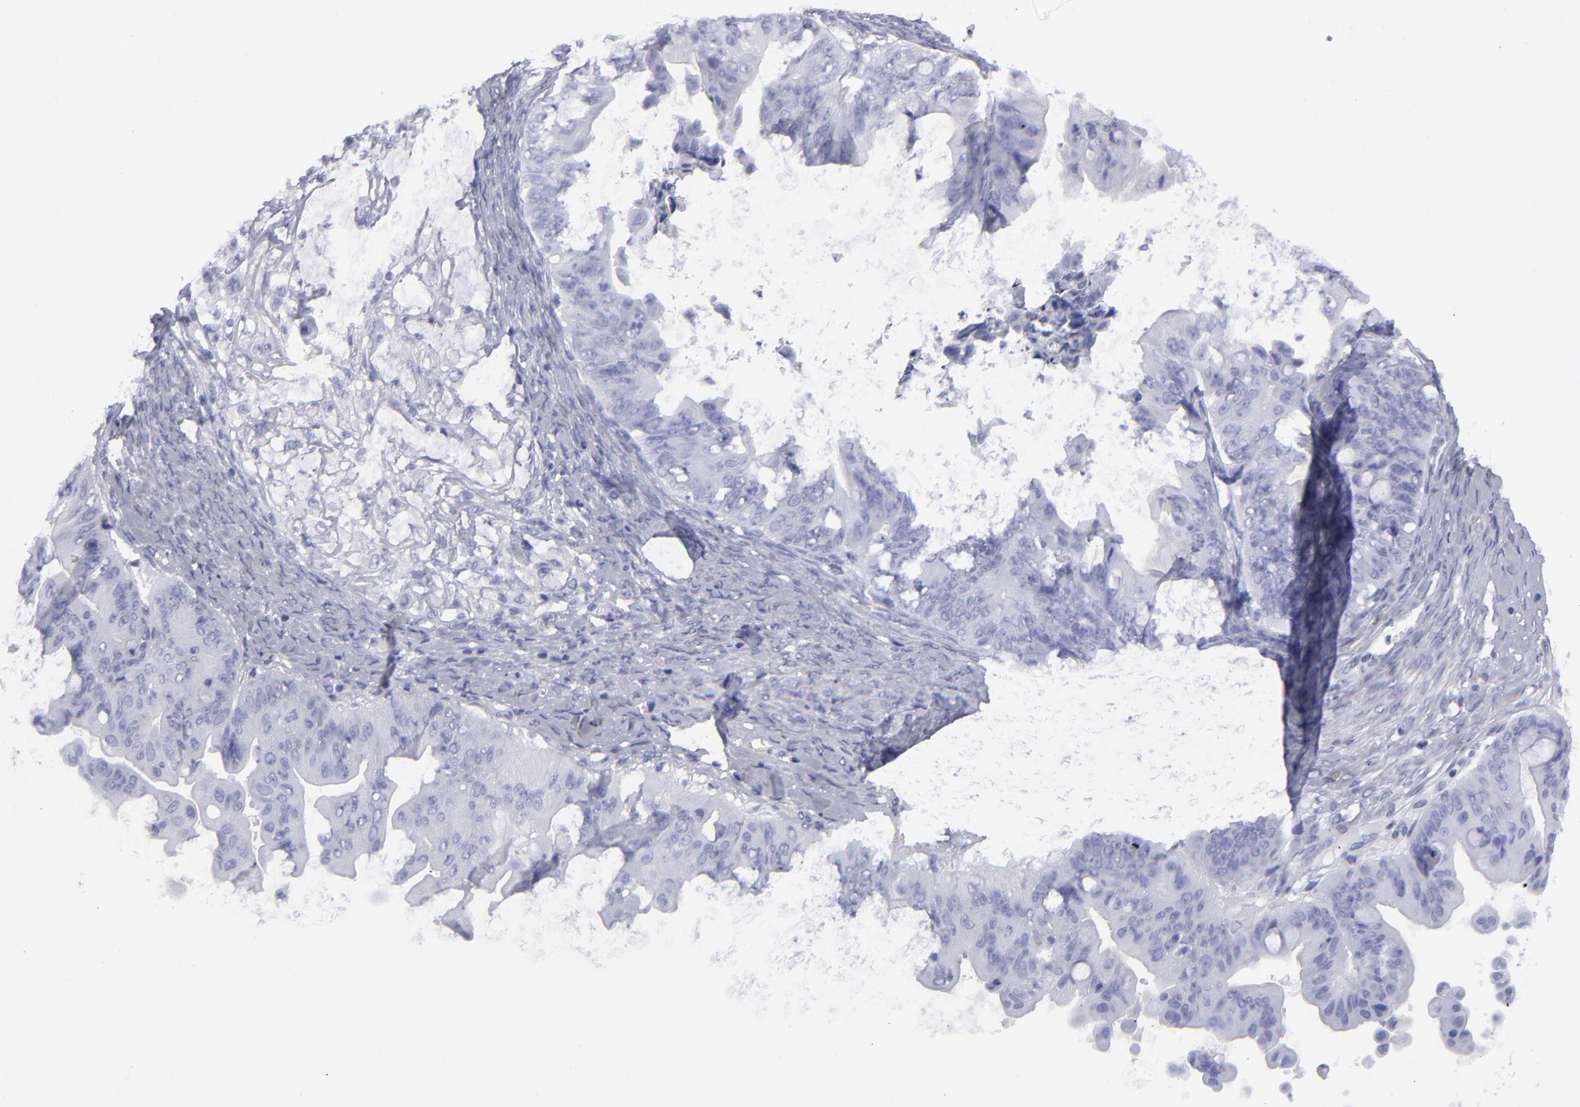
{"staining": {"intensity": "negative", "quantity": "none", "location": "none"}, "tissue": "ovarian cancer", "cell_type": "Tumor cells", "image_type": "cancer", "snomed": [{"axis": "morphology", "description": "Cystadenocarcinoma, mucinous, NOS"}, {"axis": "topography", "description": "Ovary"}], "caption": "Tumor cells show no significant positivity in mucinous cystadenocarcinoma (ovarian). Nuclei are stained in blue.", "gene": "ALDOB", "patient": {"sex": "female", "age": 37}}